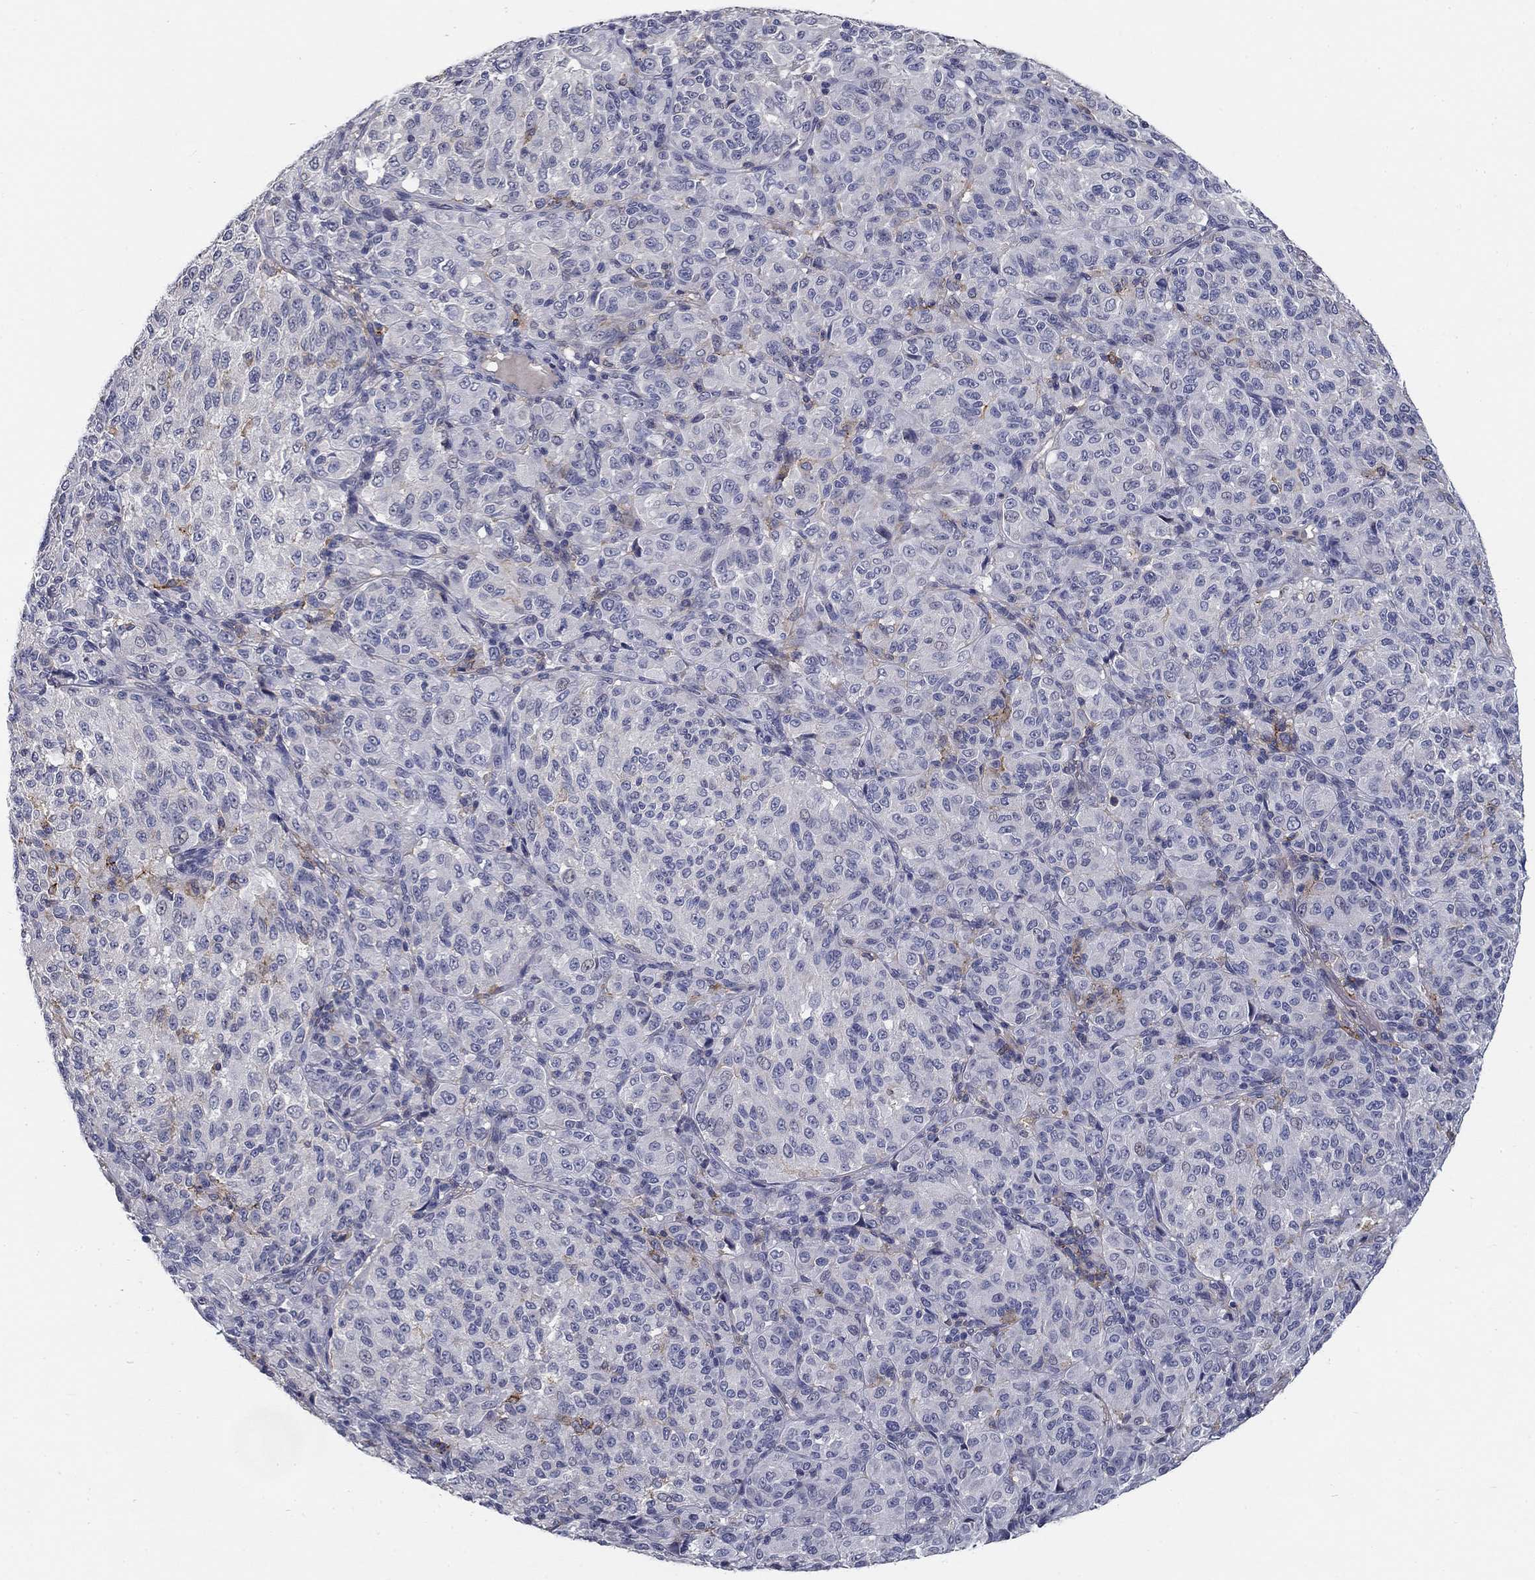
{"staining": {"intensity": "negative", "quantity": "none", "location": "none"}, "tissue": "melanoma", "cell_type": "Tumor cells", "image_type": "cancer", "snomed": [{"axis": "morphology", "description": "Malignant melanoma, Metastatic site"}, {"axis": "topography", "description": "Brain"}], "caption": "Immunohistochemical staining of human melanoma displays no significant expression in tumor cells.", "gene": "CD274", "patient": {"sex": "female", "age": 56}}